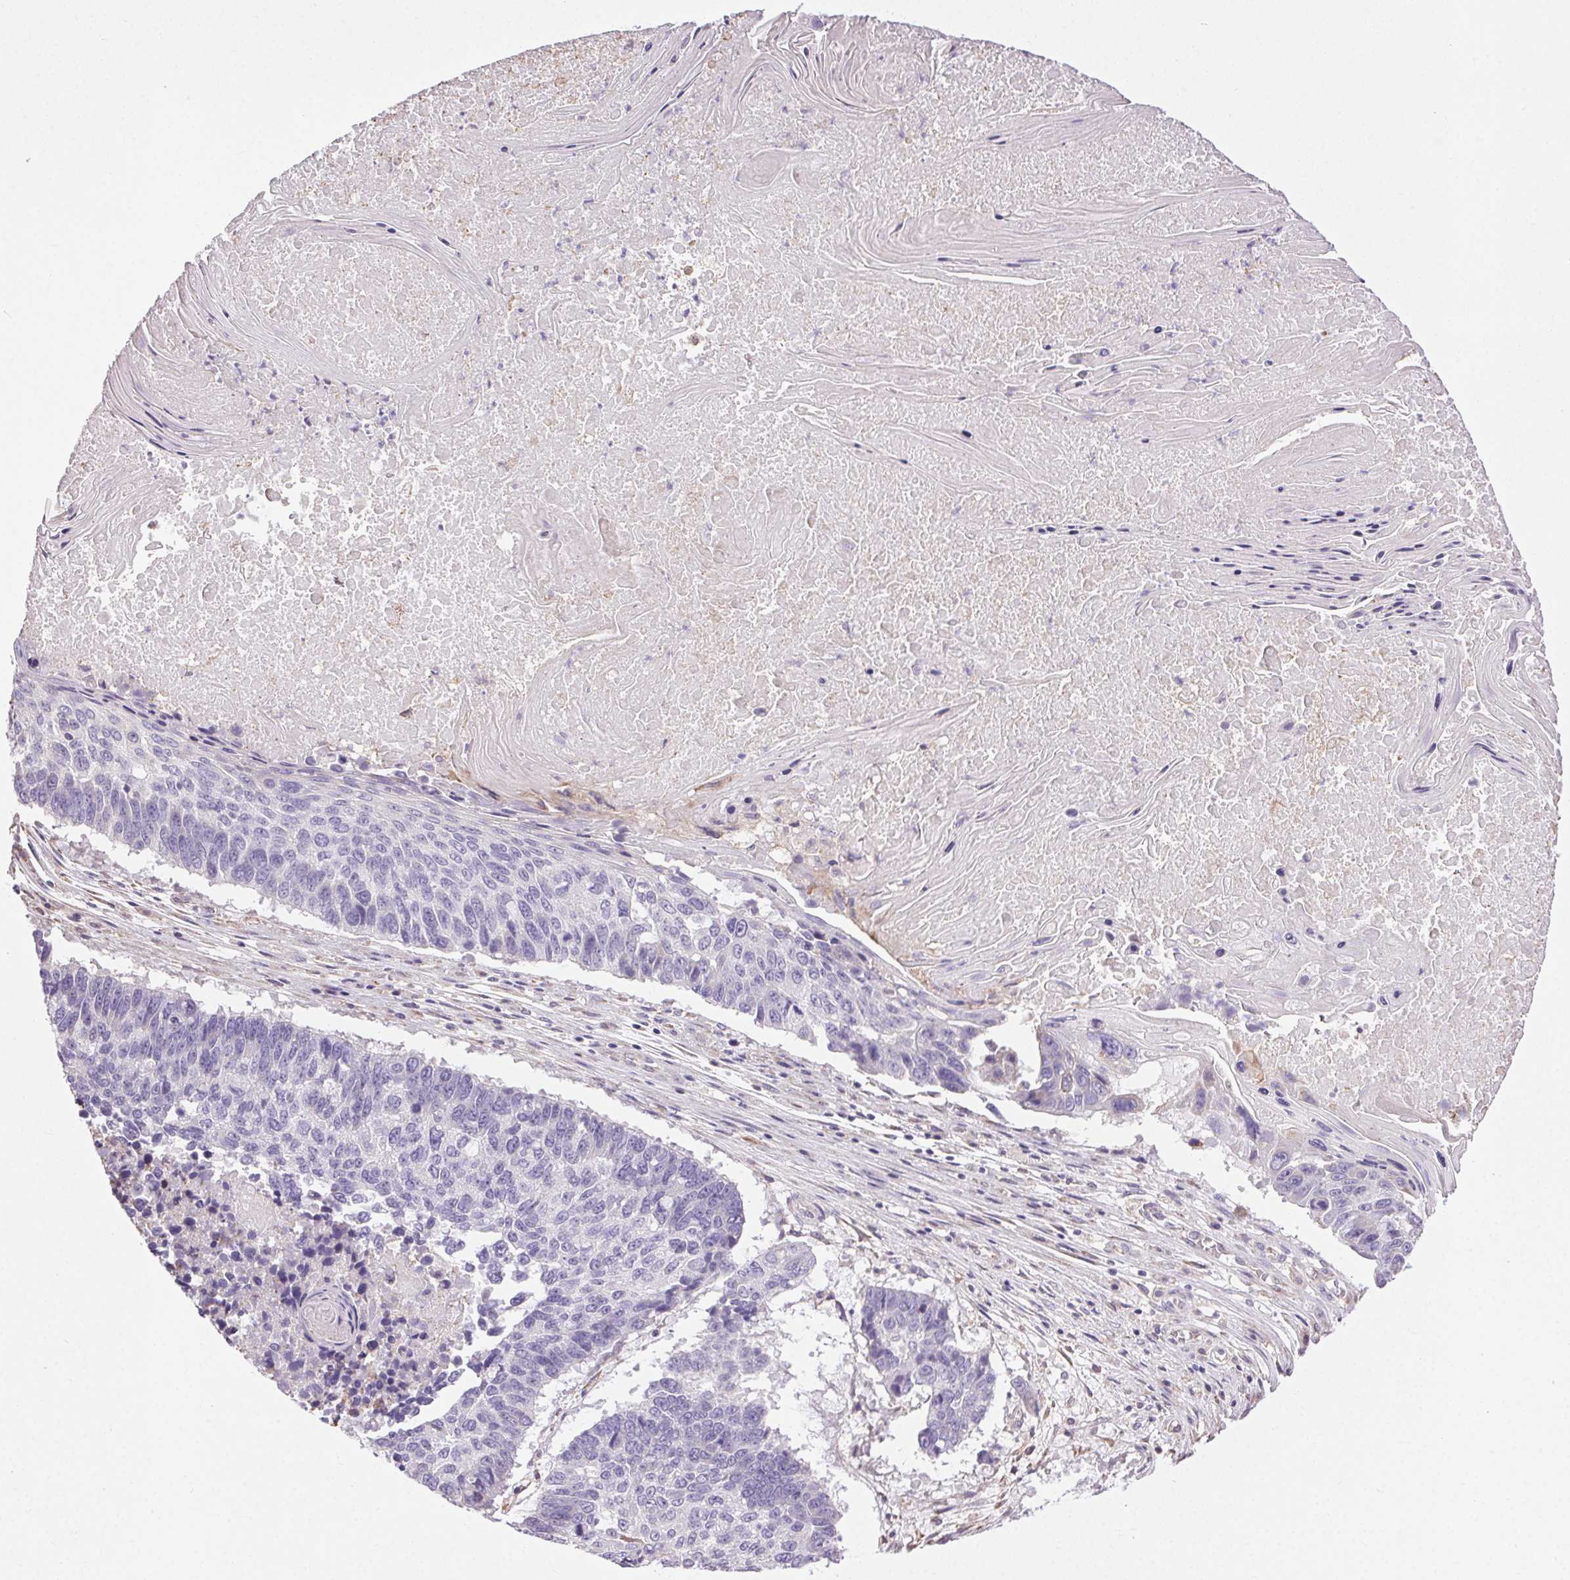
{"staining": {"intensity": "negative", "quantity": "none", "location": "none"}, "tissue": "lung cancer", "cell_type": "Tumor cells", "image_type": "cancer", "snomed": [{"axis": "morphology", "description": "Squamous cell carcinoma, NOS"}, {"axis": "topography", "description": "Lung"}], "caption": "Protein analysis of squamous cell carcinoma (lung) displays no significant staining in tumor cells.", "gene": "SNX31", "patient": {"sex": "male", "age": 73}}